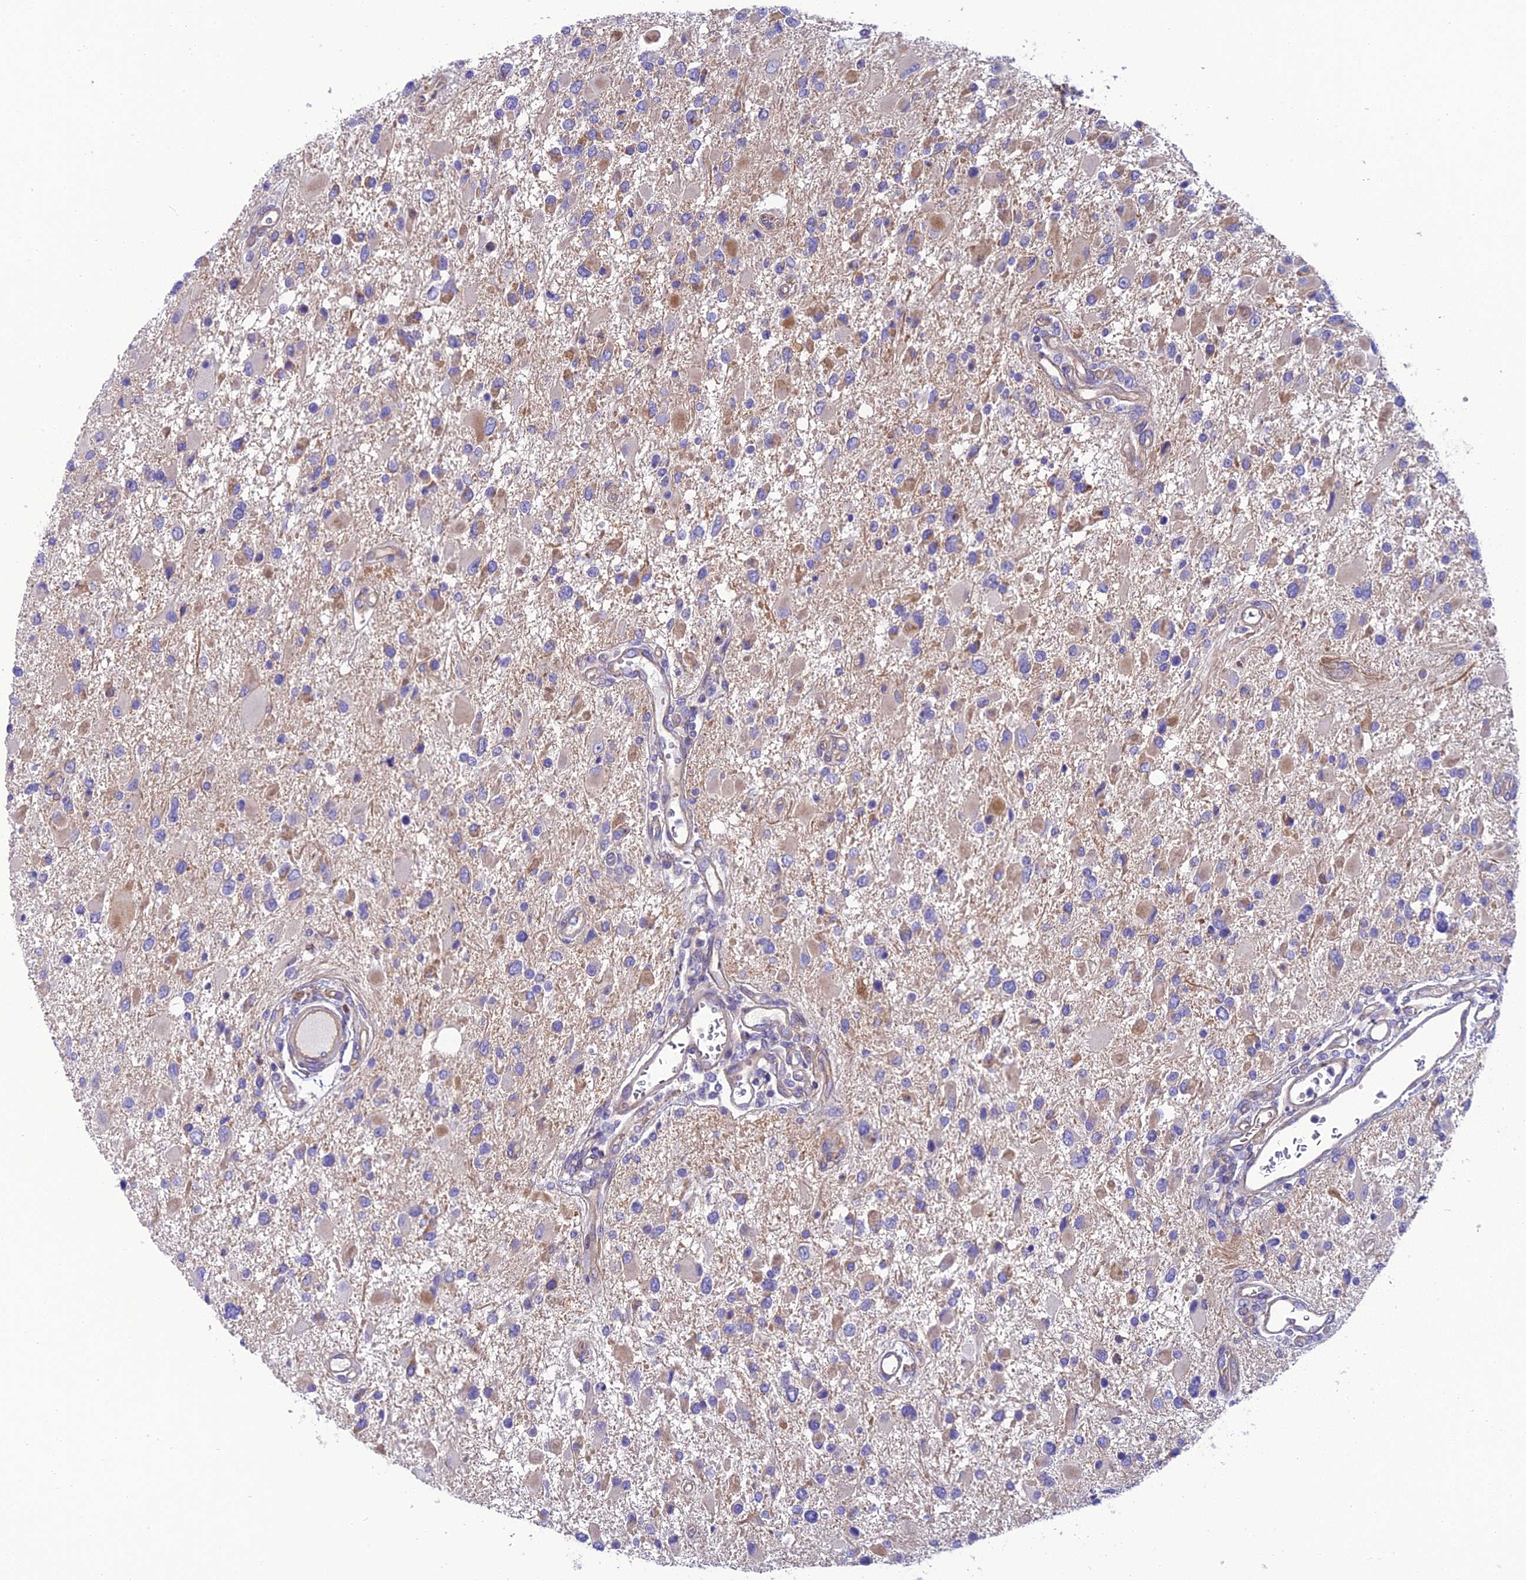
{"staining": {"intensity": "weak", "quantity": "<25%", "location": "cytoplasmic/membranous"}, "tissue": "glioma", "cell_type": "Tumor cells", "image_type": "cancer", "snomed": [{"axis": "morphology", "description": "Glioma, malignant, High grade"}, {"axis": "topography", "description": "Brain"}], "caption": "This is an immunohistochemistry (IHC) micrograph of human malignant glioma (high-grade). There is no expression in tumor cells.", "gene": "PPFIA3", "patient": {"sex": "male", "age": 53}}